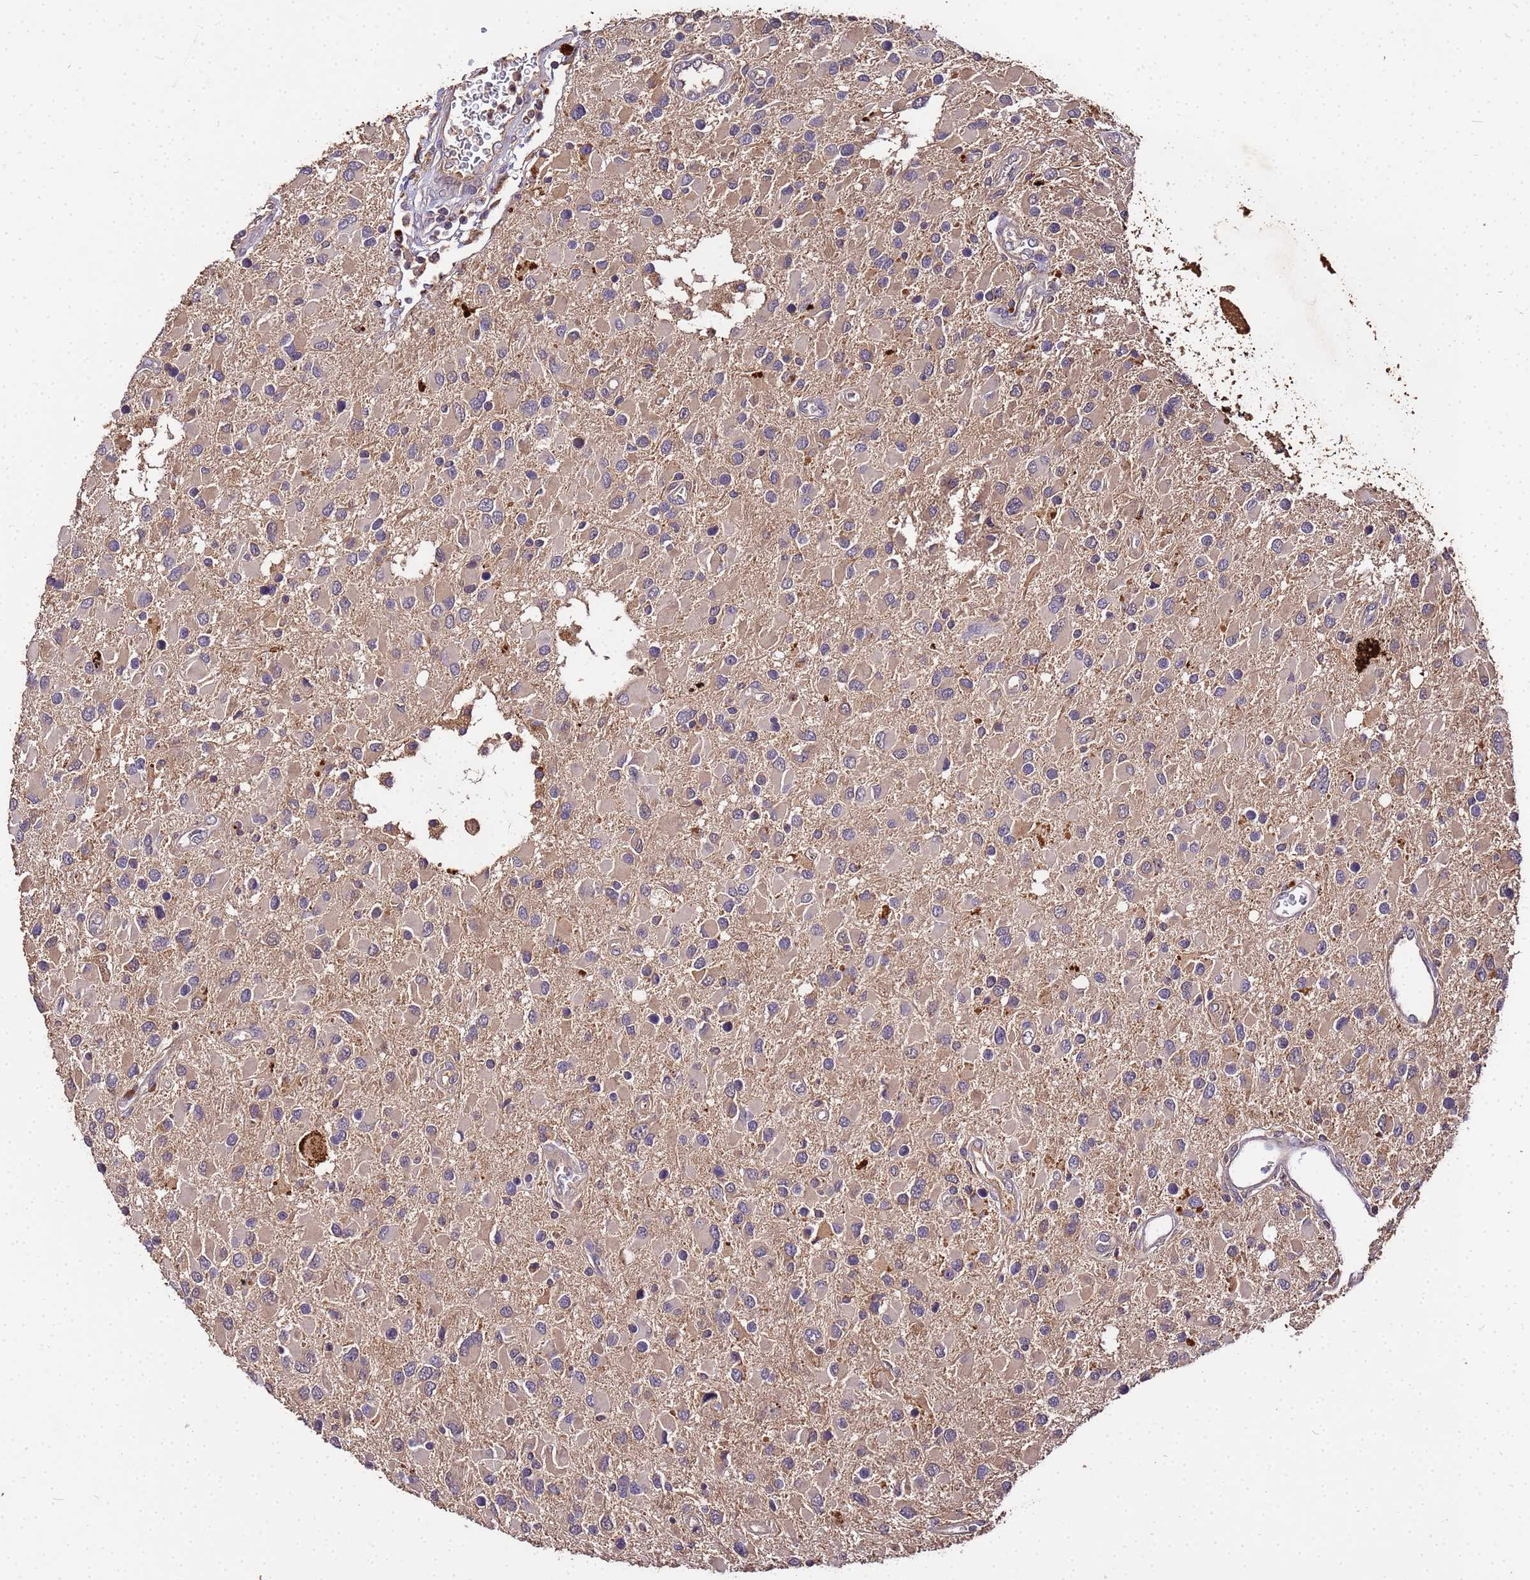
{"staining": {"intensity": "weak", "quantity": ">75%", "location": "cytoplasmic/membranous"}, "tissue": "glioma", "cell_type": "Tumor cells", "image_type": "cancer", "snomed": [{"axis": "morphology", "description": "Glioma, malignant, High grade"}, {"axis": "topography", "description": "Brain"}], "caption": "Glioma stained for a protein (brown) demonstrates weak cytoplasmic/membranous positive expression in about >75% of tumor cells.", "gene": "MTERF1", "patient": {"sex": "male", "age": 53}}